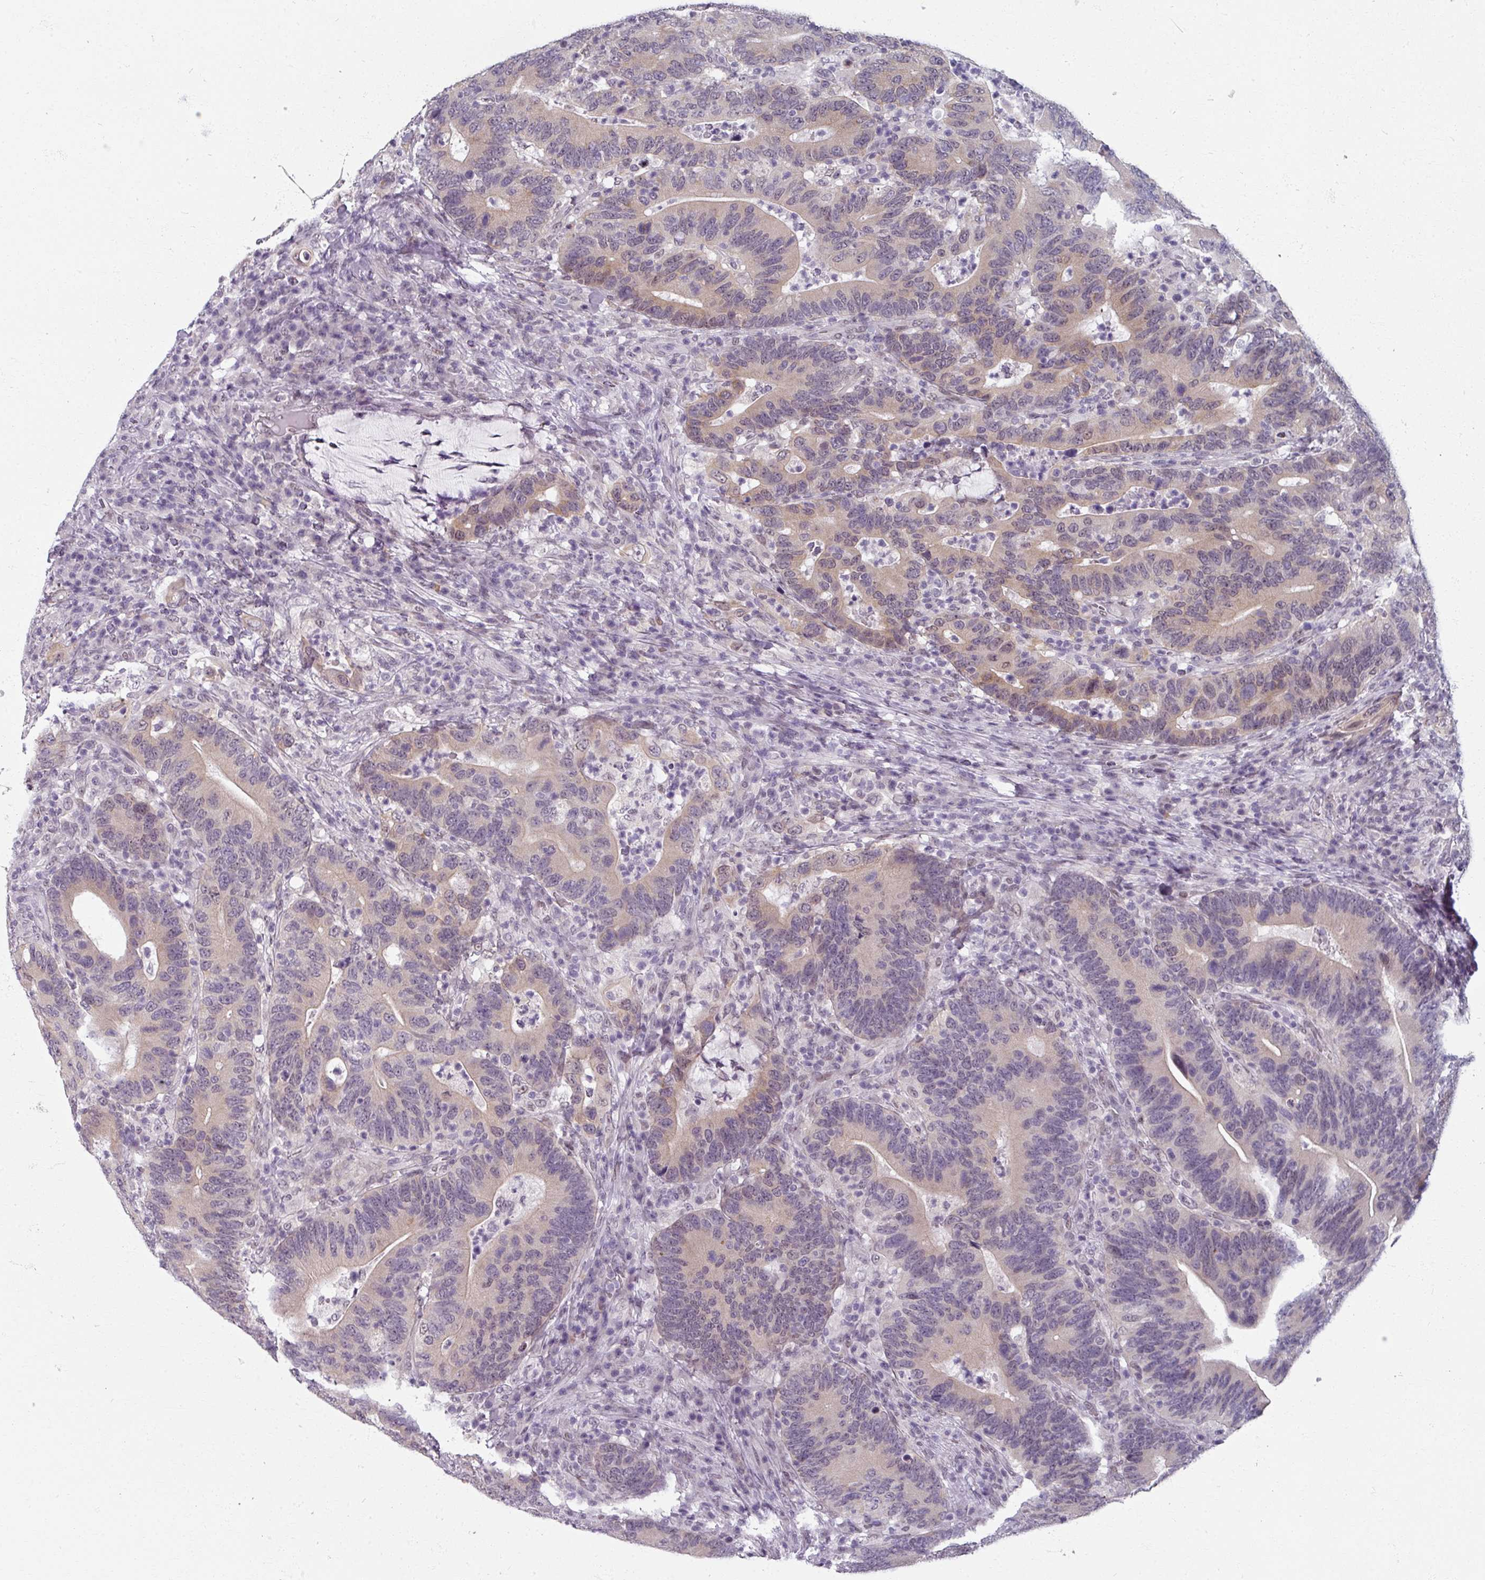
{"staining": {"intensity": "weak", "quantity": ">75%", "location": "cytoplasmic/membranous,nuclear"}, "tissue": "colorectal cancer", "cell_type": "Tumor cells", "image_type": "cancer", "snomed": [{"axis": "morphology", "description": "Adenocarcinoma, NOS"}, {"axis": "topography", "description": "Colon"}], "caption": "The histopathology image shows a brown stain indicating the presence of a protein in the cytoplasmic/membranous and nuclear of tumor cells in adenocarcinoma (colorectal).", "gene": "RIPOR3", "patient": {"sex": "female", "age": 66}}